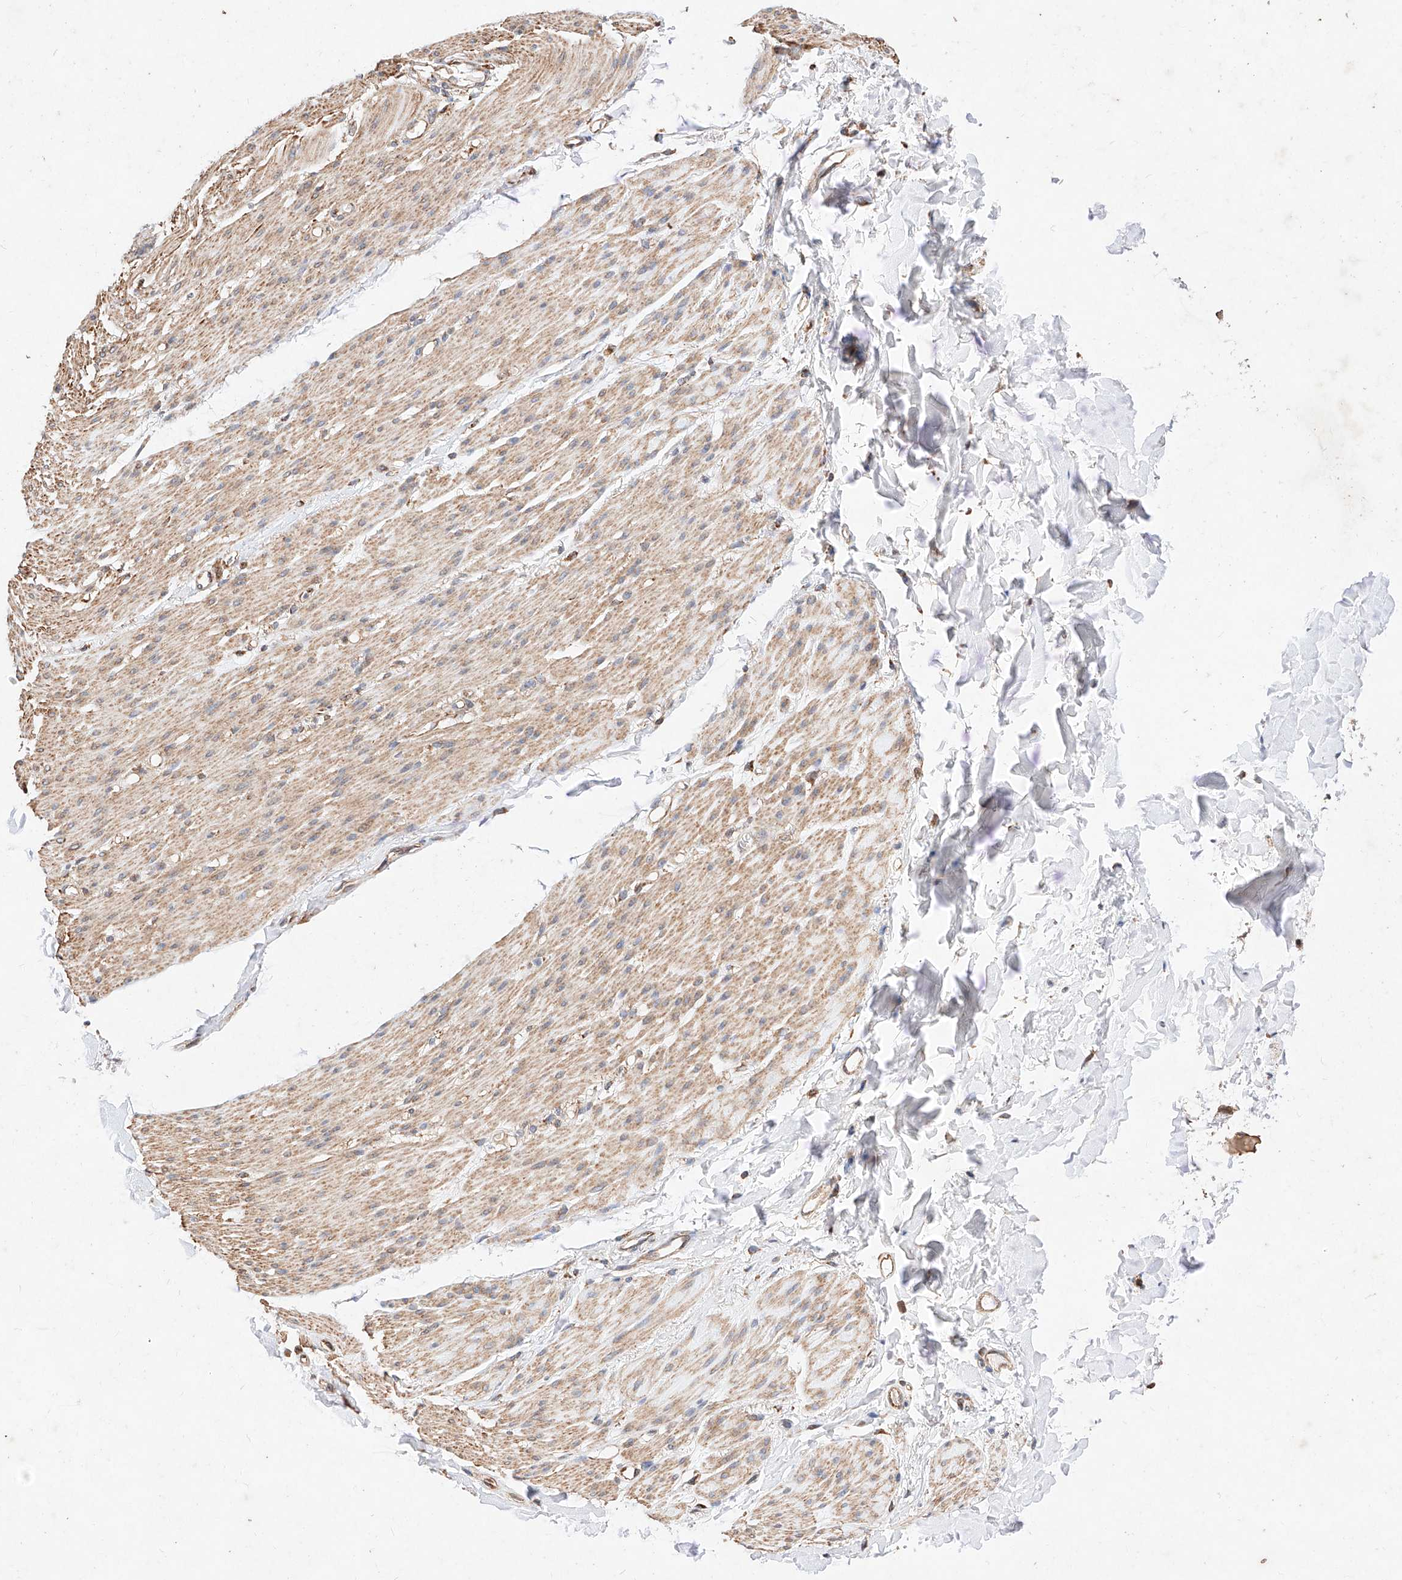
{"staining": {"intensity": "weak", "quantity": ">75%", "location": "cytoplasmic/membranous"}, "tissue": "smooth muscle", "cell_type": "Smooth muscle cells", "image_type": "normal", "snomed": [{"axis": "morphology", "description": "Normal tissue, NOS"}, {"axis": "topography", "description": "Colon"}, {"axis": "topography", "description": "Peripheral nerve tissue"}], "caption": "Immunohistochemistry of normal smooth muscle demonstrates low levels of weak cytoplasmic/membranous positivity in approximately >75% of smooth muscle cells. The staining was performed using DAB, with brown indicating positive protein expression. Nuclei are stained blue with hematoxylin.", "gene": "ATP9B", "patient": {"sex": "female", "age": 61}}